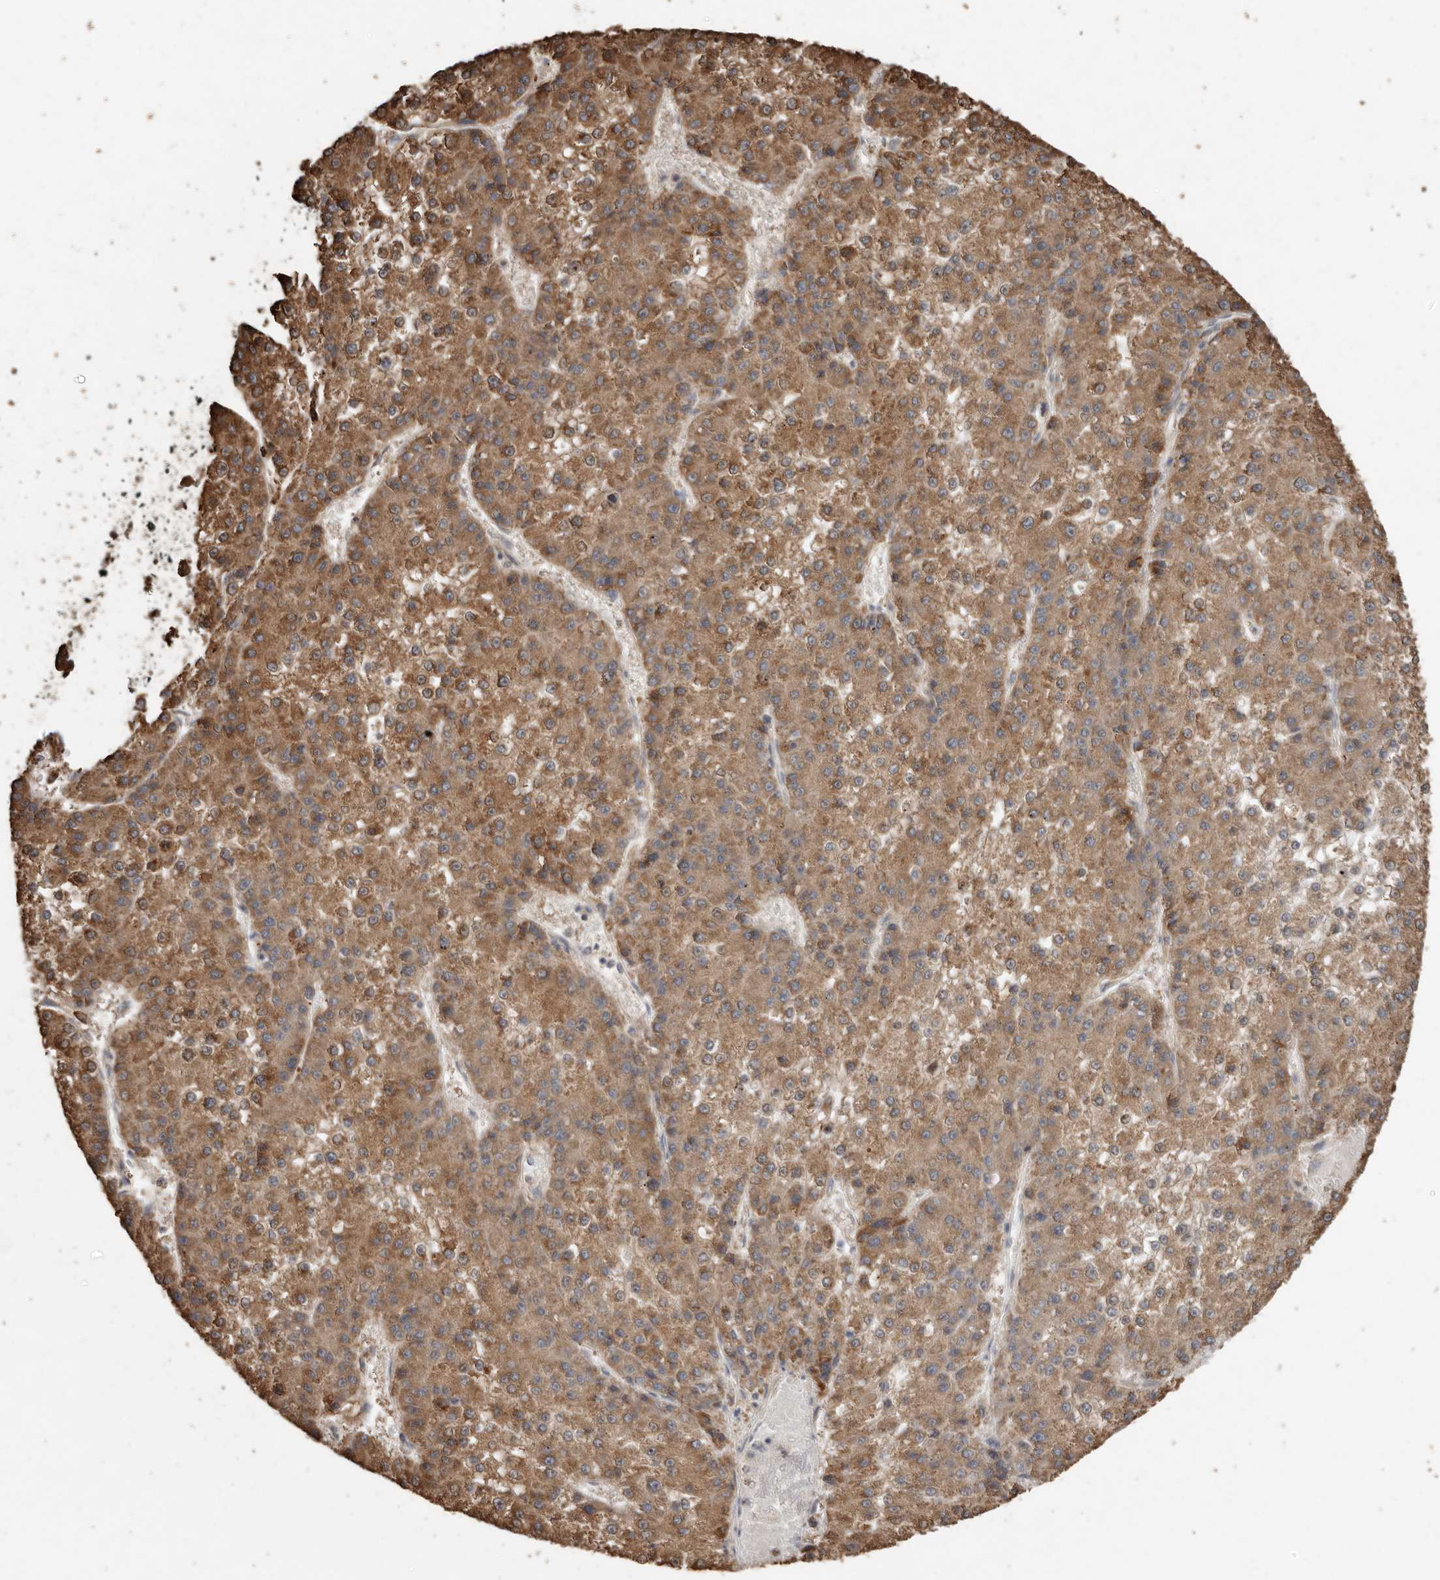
{"staining": {"intensity": "moderate", "quantity": ">75%", "location": "cytoplasmic/membranous"}, "tissue": "liver cancer", "cell_type": "Tumor cells", "image_type": "cancer", "snomed": [{"axis": "morphology", "description": "Carcinoma, Hepatocellular, NOS"}, {"axis": "topography", "description": "Liver"}], "caption": "High-magnification brightfield microscopy of liver hepatocellular carcinoma stained with DAB (brown) and counterstained with hematoxylin (blue). tumor cells exhibit moderate cytoplasmic/membranous expression is appreciated in approximately>75% of cells.", "gene": "FLCN", "patient": {"sex": "female", "age": 73}}